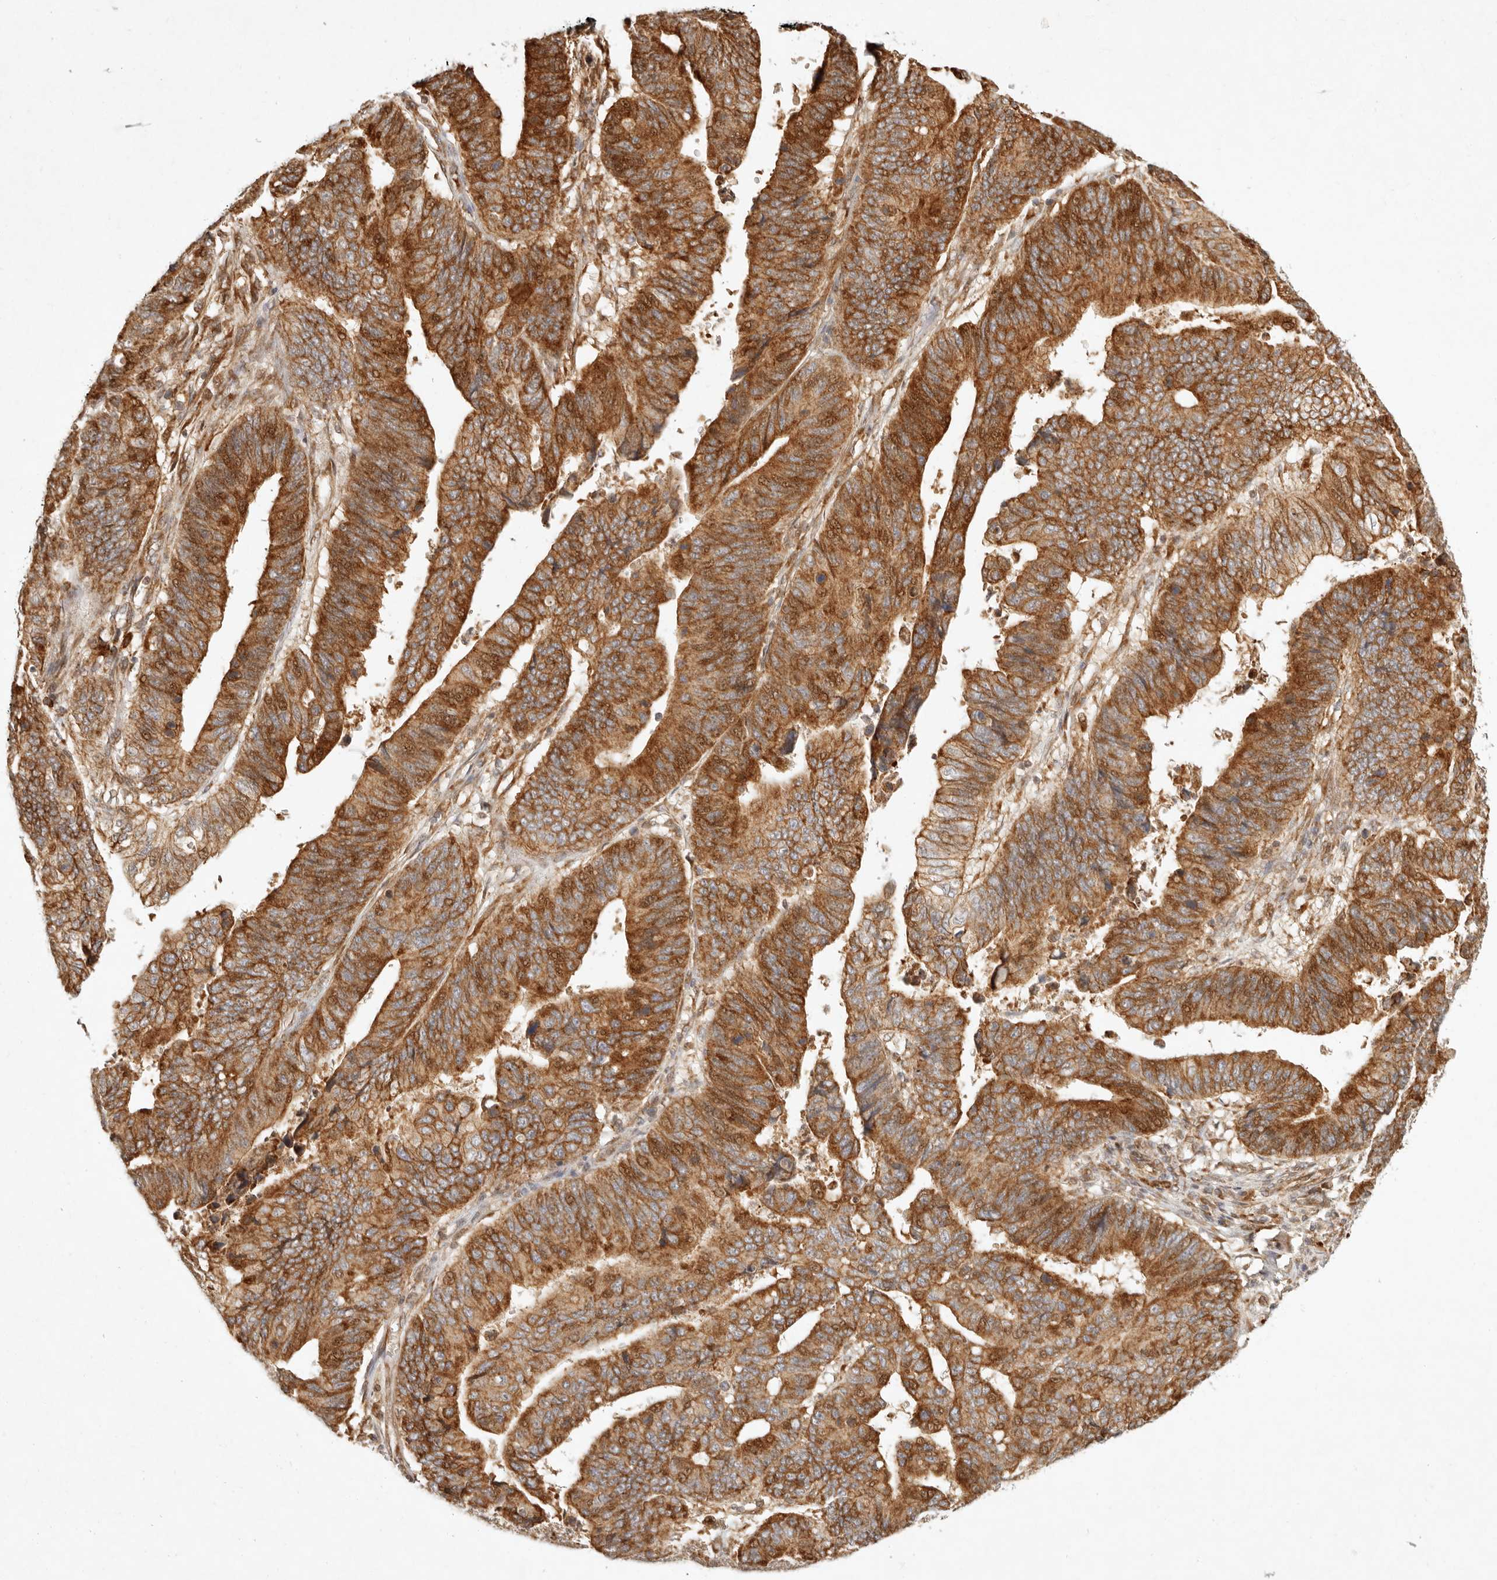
{"staining": {"intensity": "strong", "quantity": ">75%", "location": "cytoplasmic/membranous"}, "tissue": "stomach cancer", "cell_type": "Tumor cells", "image_type": "cancer", "snomed": [{"axis": "morphology", "description": "Adenocarcinoma, NOS"}, {"axis": "topography", "description": "Stomach"}], "caption": "High-magnification brightfield microscopy of stomach cancer (adenocarcinoma) stained with DAB (brown) and counterstained with hematoxylin (blue). tumor cells exhibit strong cytoplasmic/membranous expression is seen in about>75% of cells.", "gene": "KLHL38", "patient": {"sex": "male", "age": 59}}